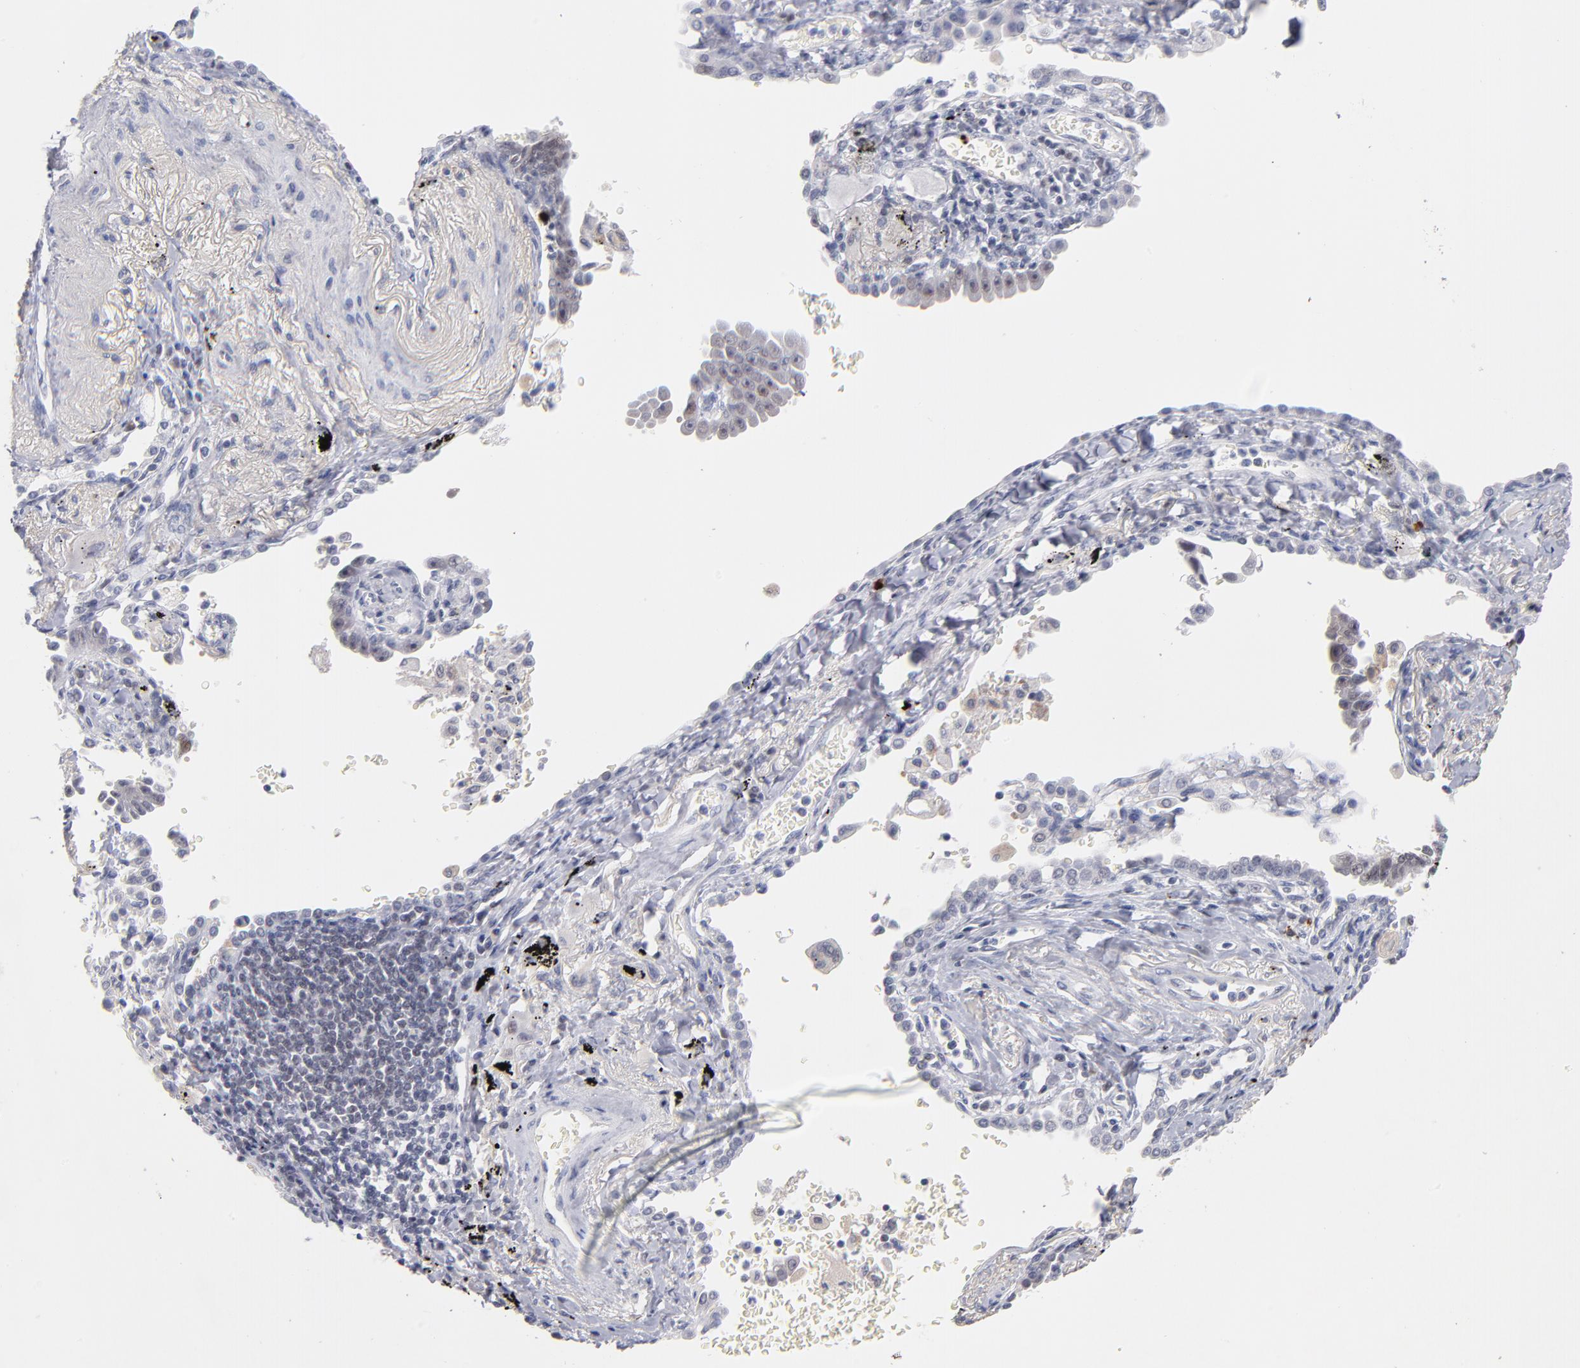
{"staining": {"intensity": "weak", "quantity": "<25%", "location": "cytoplasmic/membranous,nuclear"}, "tissue": "lung cancer", "cell_type": "Tumor cells", "image_type": "cancer", "snomed": [{"axis": "morphology", "description": "Adenocarcinoma, NOS"}, {"axis": "topography", "description": "Lung"}], "caption": "Adenocarcinoma (lung) was stained to show a protein in brown. There is no significant staining in tumor cells. (Stains: DAB IHC with hematoxylin counter stain, Microscopy: brightfield microscopy at high magnification).", "gene": "PARP1", "patient": {"sex": "female", "age": 64}}